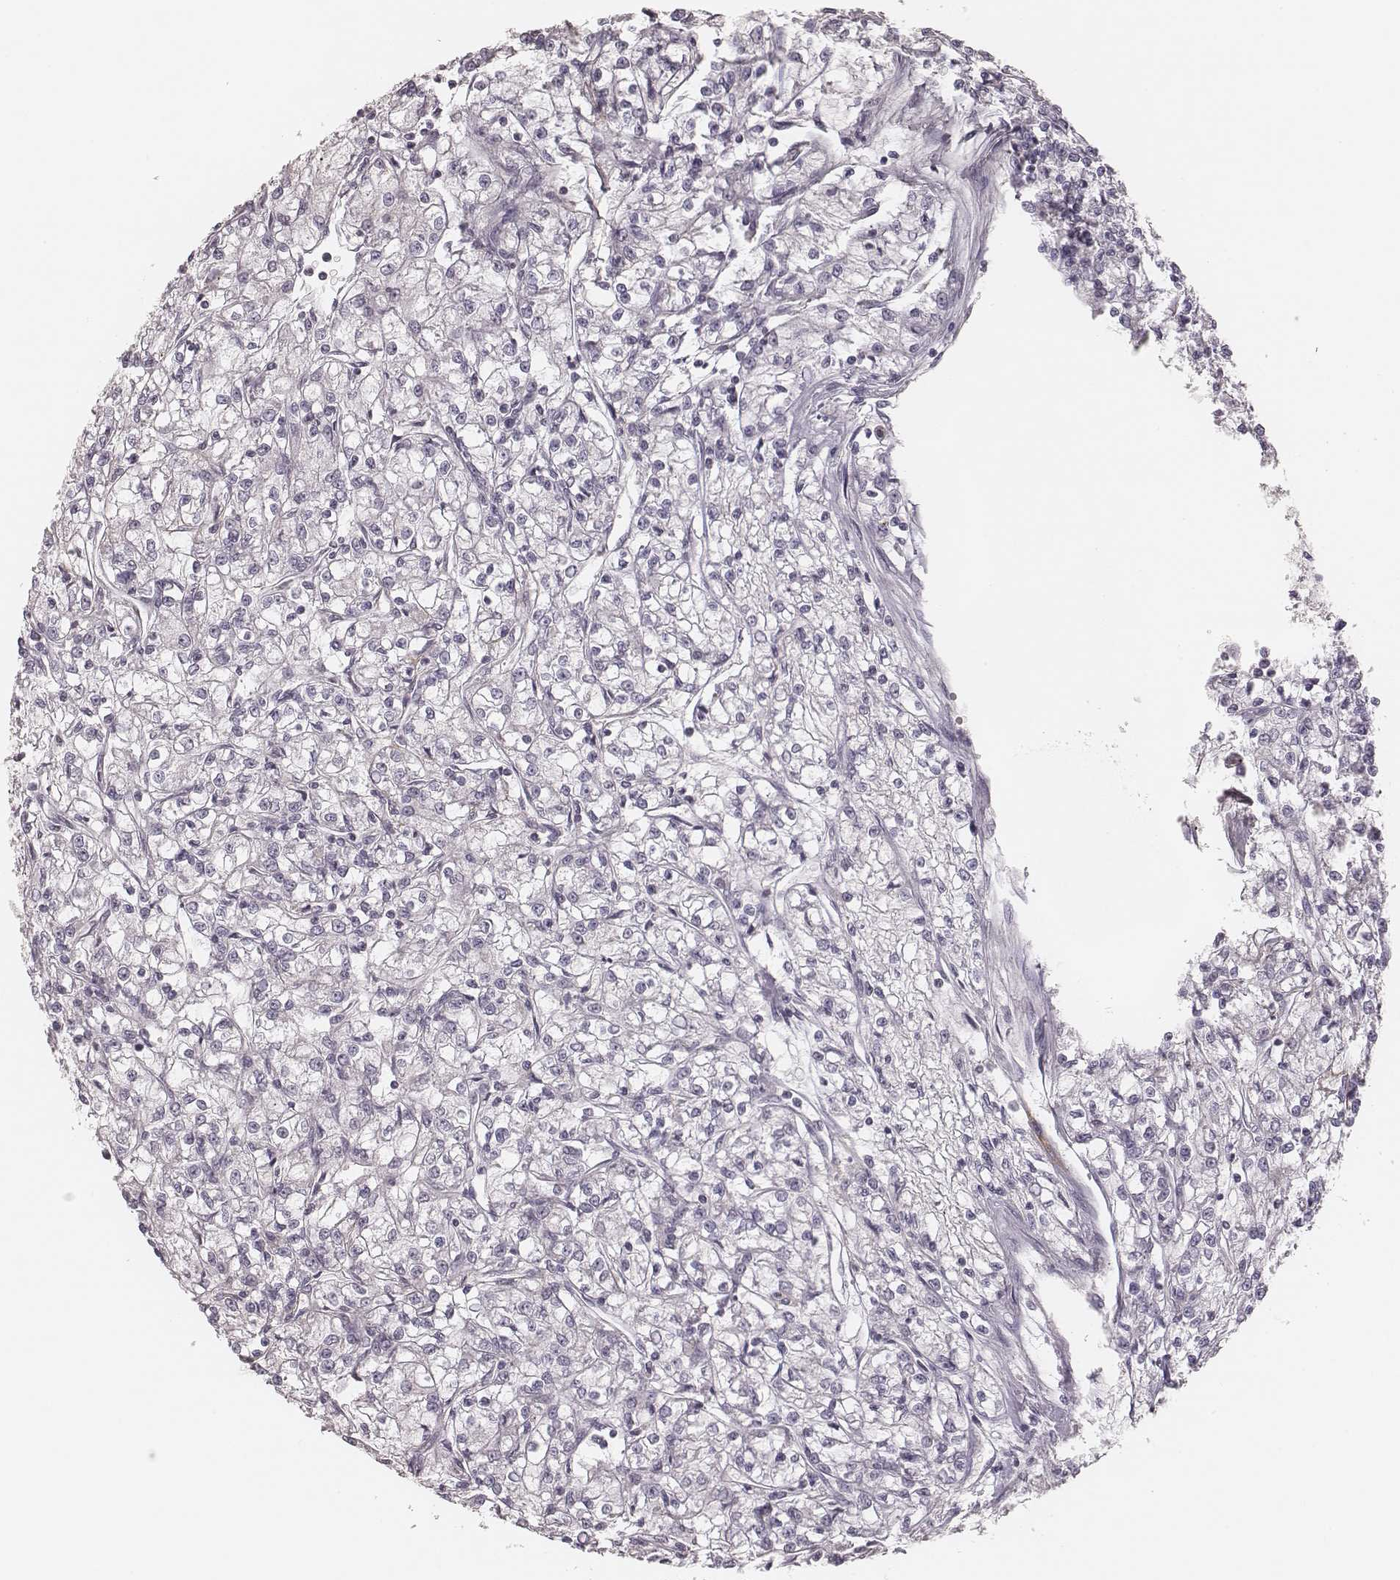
{"staining": {"intensity": "negative", "quantity": "none", "location": "none"}, "tissue": "renal cancer", "cell_type": "Tumor cells", "image_type": "cancer", "snomed": [{"axis": "morphology", "description": "Adenocarcinoma, NOS"}, {"axis": "topography", "description": "Kidney"}], "caption": "This is a image of immunohistochemistry staining of renal adenocarcinoma, which shows no positivity in tumor cells. Brightfield microscopy of immunohistochemistry (IHC) stained with DAB (brown) and hematoxylin (blue), captured at high magnification.", "gene": "MSX1", "patient": {"sex": "female", "age": 59}}